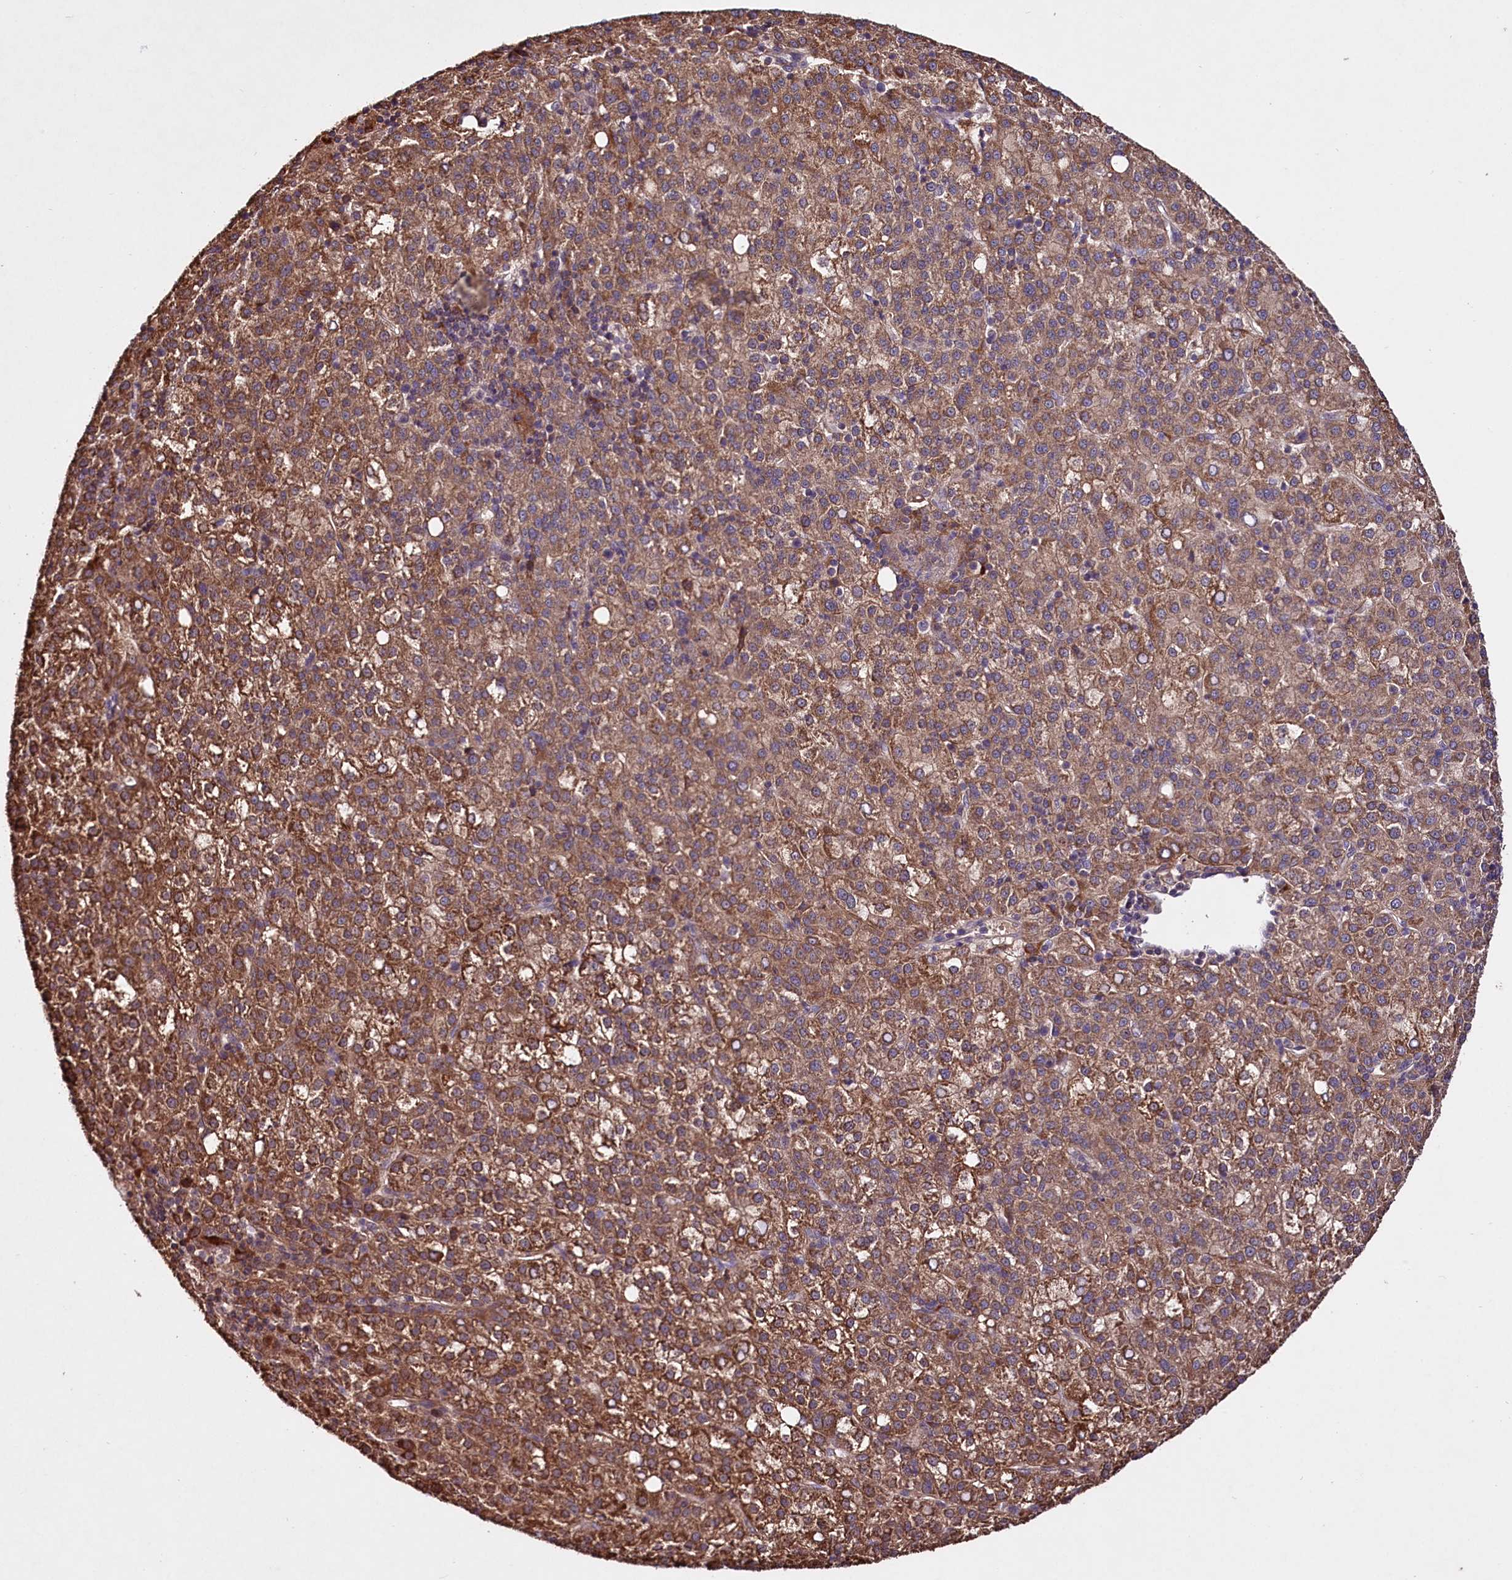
{"staining": {"intensity": "moderate", "quantity": ">75%", "location": "cytoplasmic/membranous"}, "tissue": "liver cancer", "cell_type": "Tumor cells", "image_type": "cancer", "snomed": [{"axis": "morphology", "description": "Carcinoma, Hepatocellular, NOS"}, {"axis": "topography", "description": "Liver"}], "caption": "Immunohistochemical staining of liver cancer (hepatocellular carcinoma) exhibits moderate cytoplasmic/membranous protein positivity in approximately >75% of tumor cells.", "gene": "TNPO3", "patient": {"sex": "female", "age": 58}}